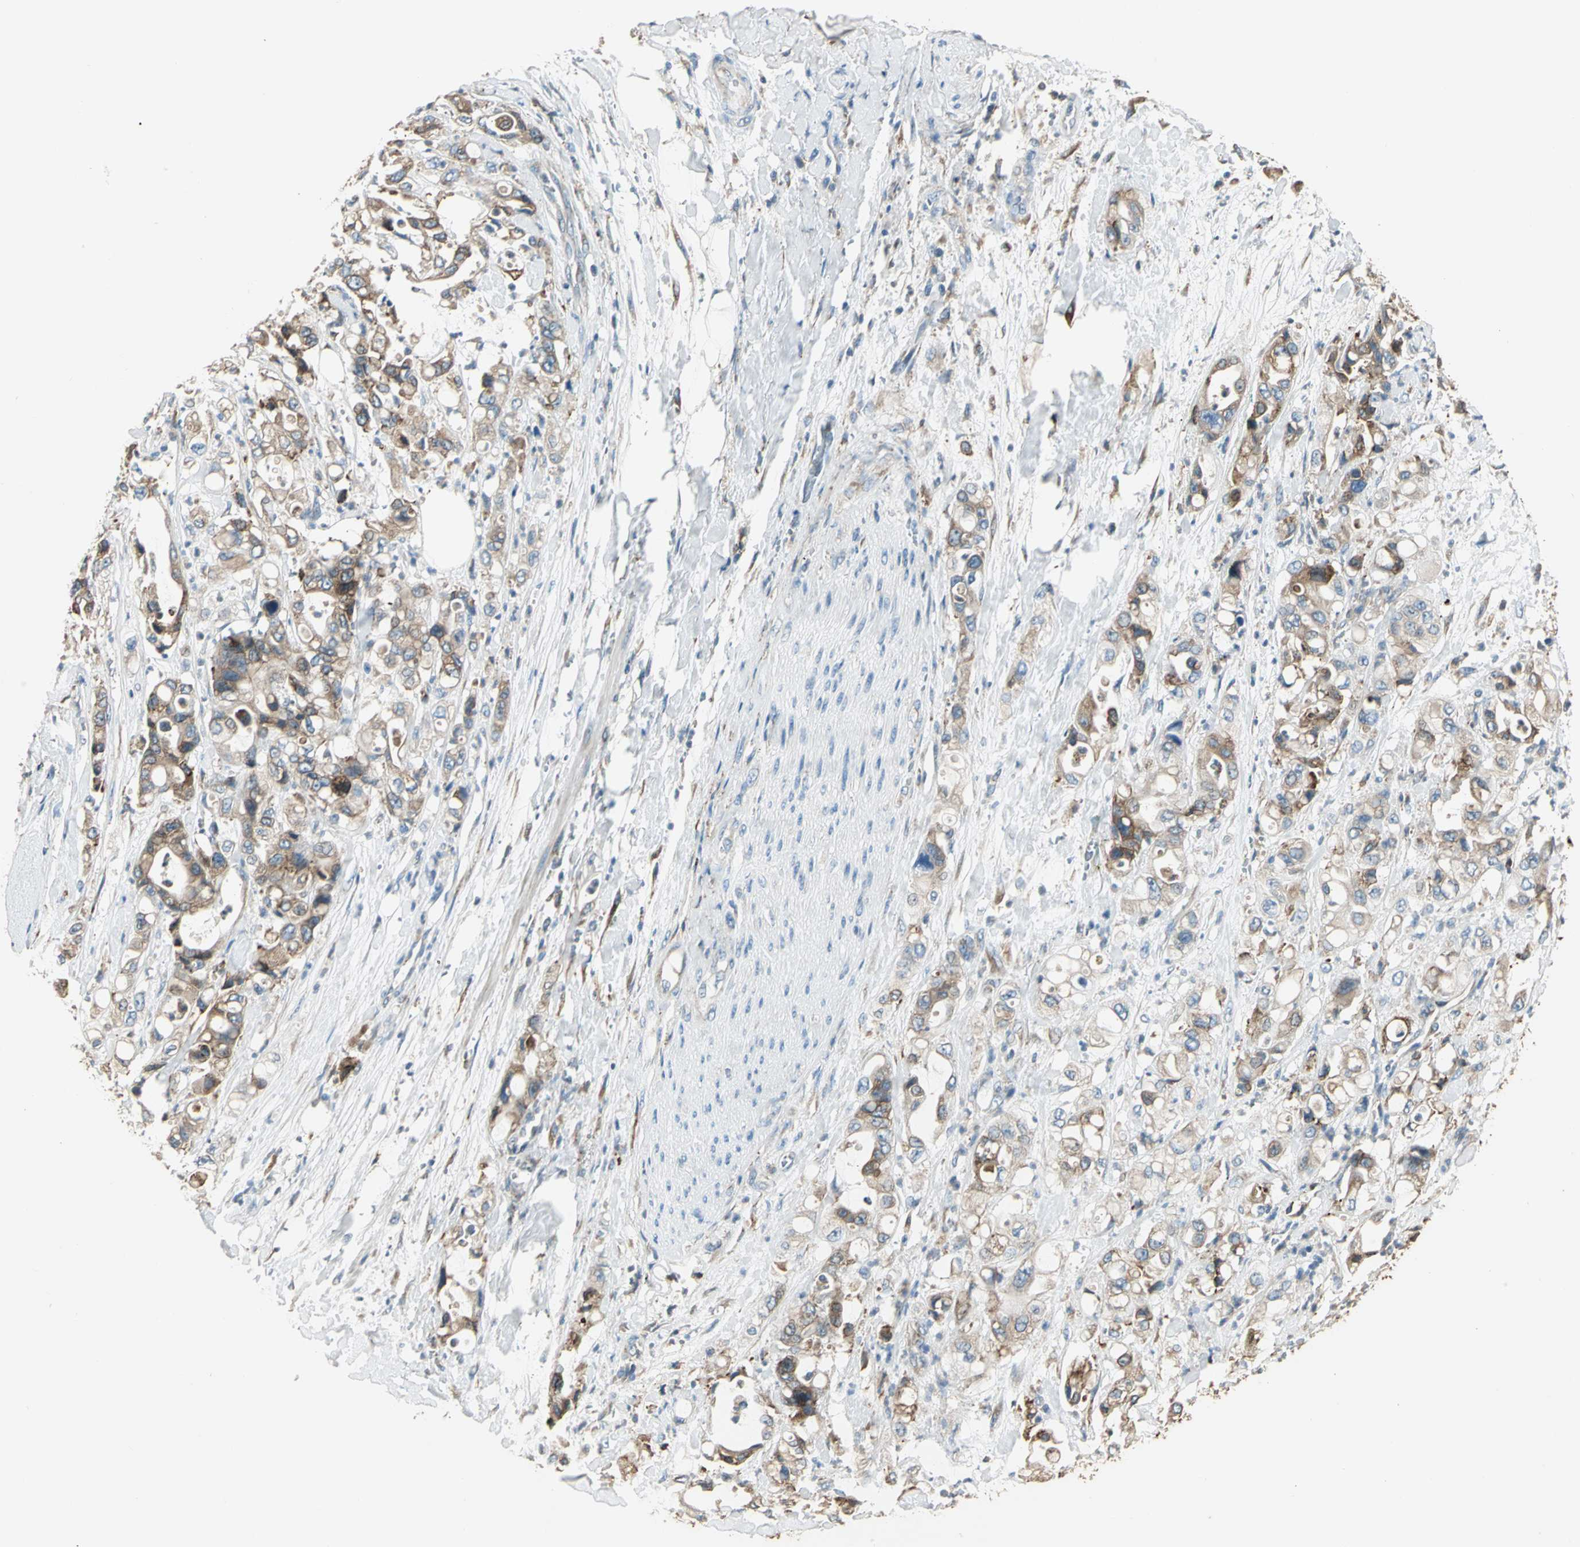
{"staining": {"intensity": "moderate", "quantity": ">75%", "location": "cytoplasmic/membranous"}, "tissue": "pancreatic cancer", "cell_type": "Tumor cells", "image_type": "cancer", "snomed": [{"axis": "morphology", "description": "Adenocarcinoma, NOS"}, {"axis": "topography", "description": "Pancreas"}], "caption": "A medium amount of moderate cytoplasmic/membranous positivity is present in approximately >75% of tumor cells in pancreatic cancer tissue. (IHC, brightfield microscopy, high magnification).", "gene": "PDIA4", "patient": {"sex": "male", "age": 70}}